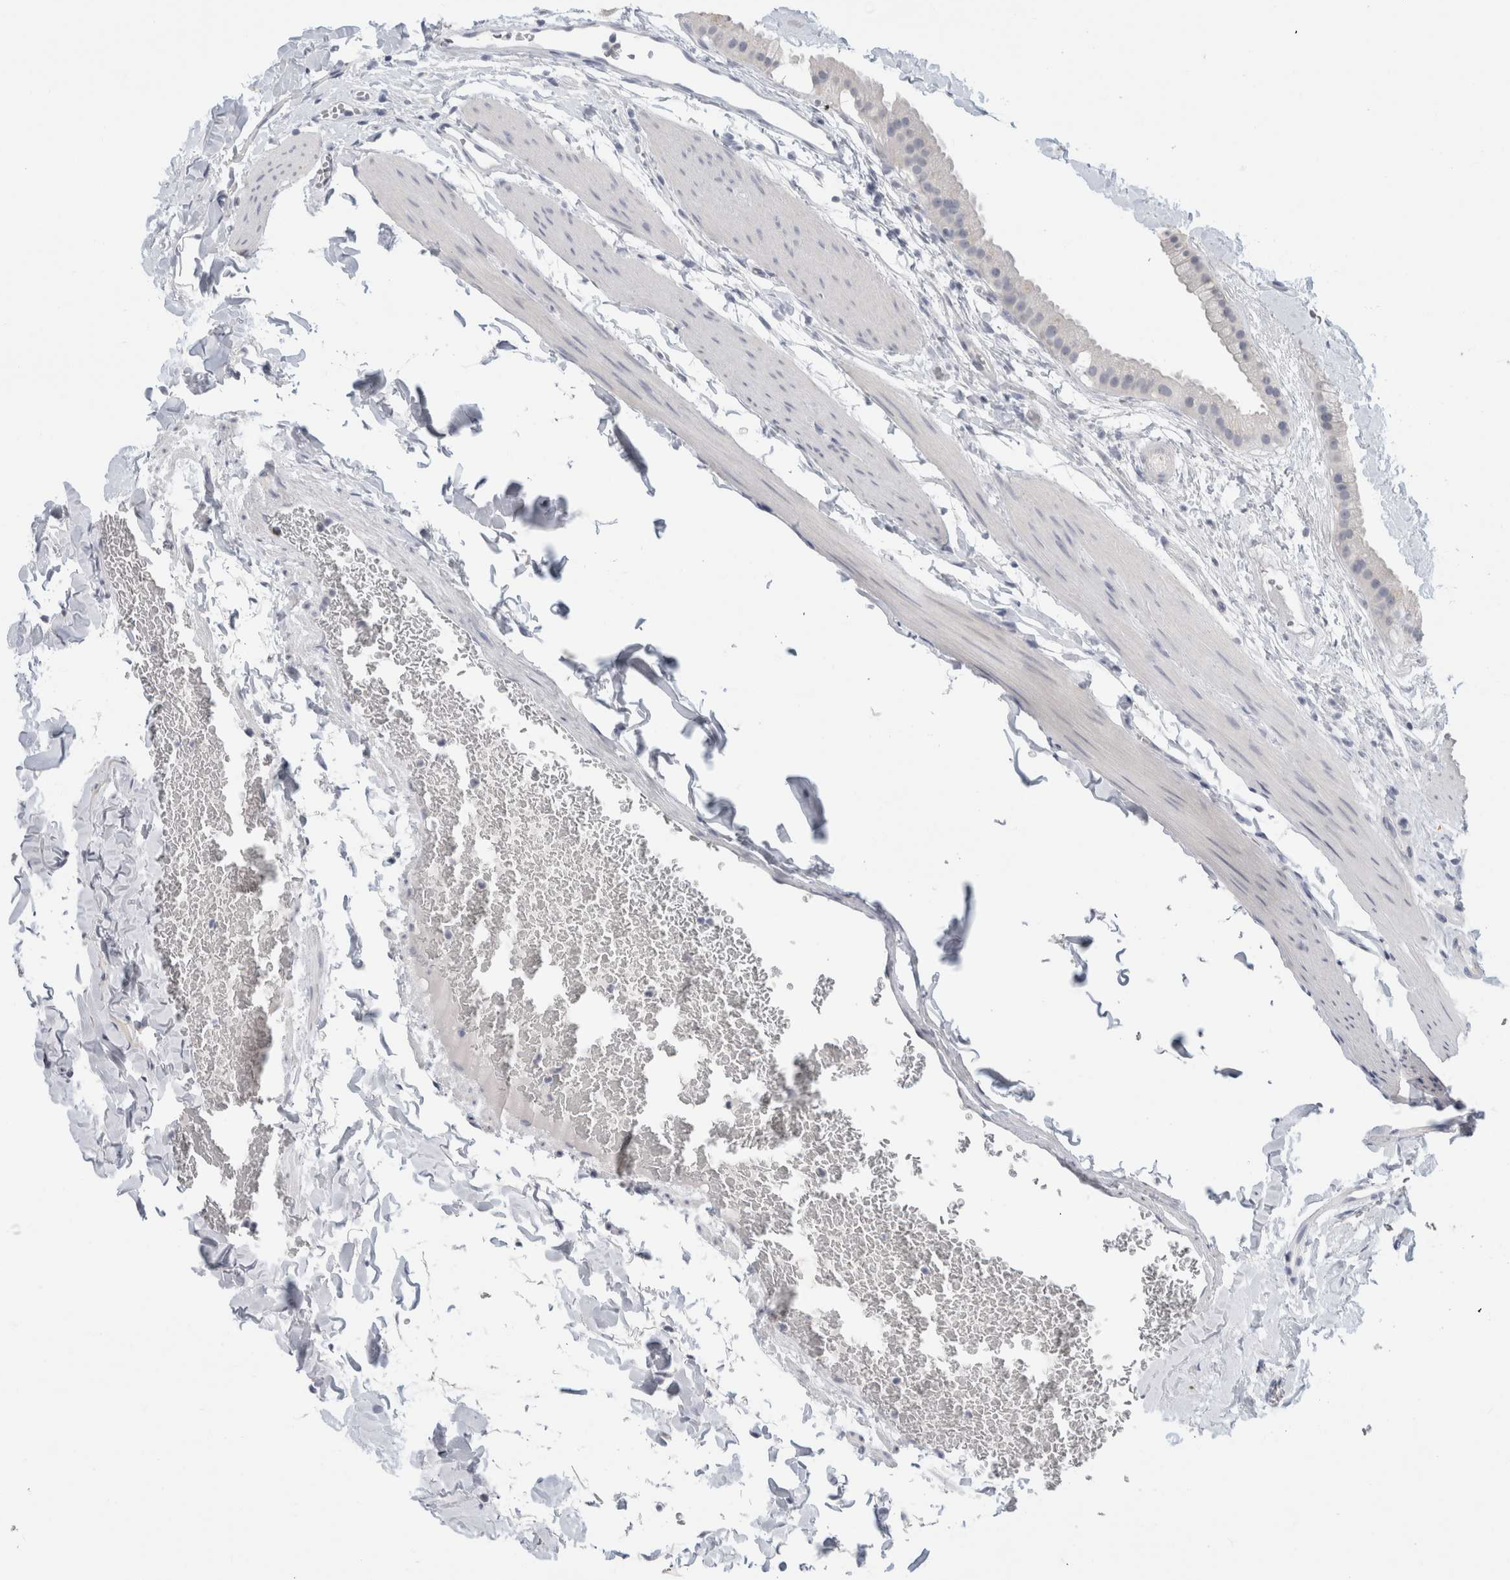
{"staining": {"intensity": "negative", "quantity": "none", "location": "none"}, "tissue": "gallbladder", "cell_type": "Glandular cells", "image_type": "normal", "snomed": [{"axis": "morphology", "description": "Normal tissue, NOS"}, {"axis": "topography", "description": "Gallbladder"}], "caption": "The histopathology image displays no significant staining in glandular cells of gallbladder. Nuclei are stained in blue.", "gene": "BCAN", "patient": {"sex": "female", "age": 64}}